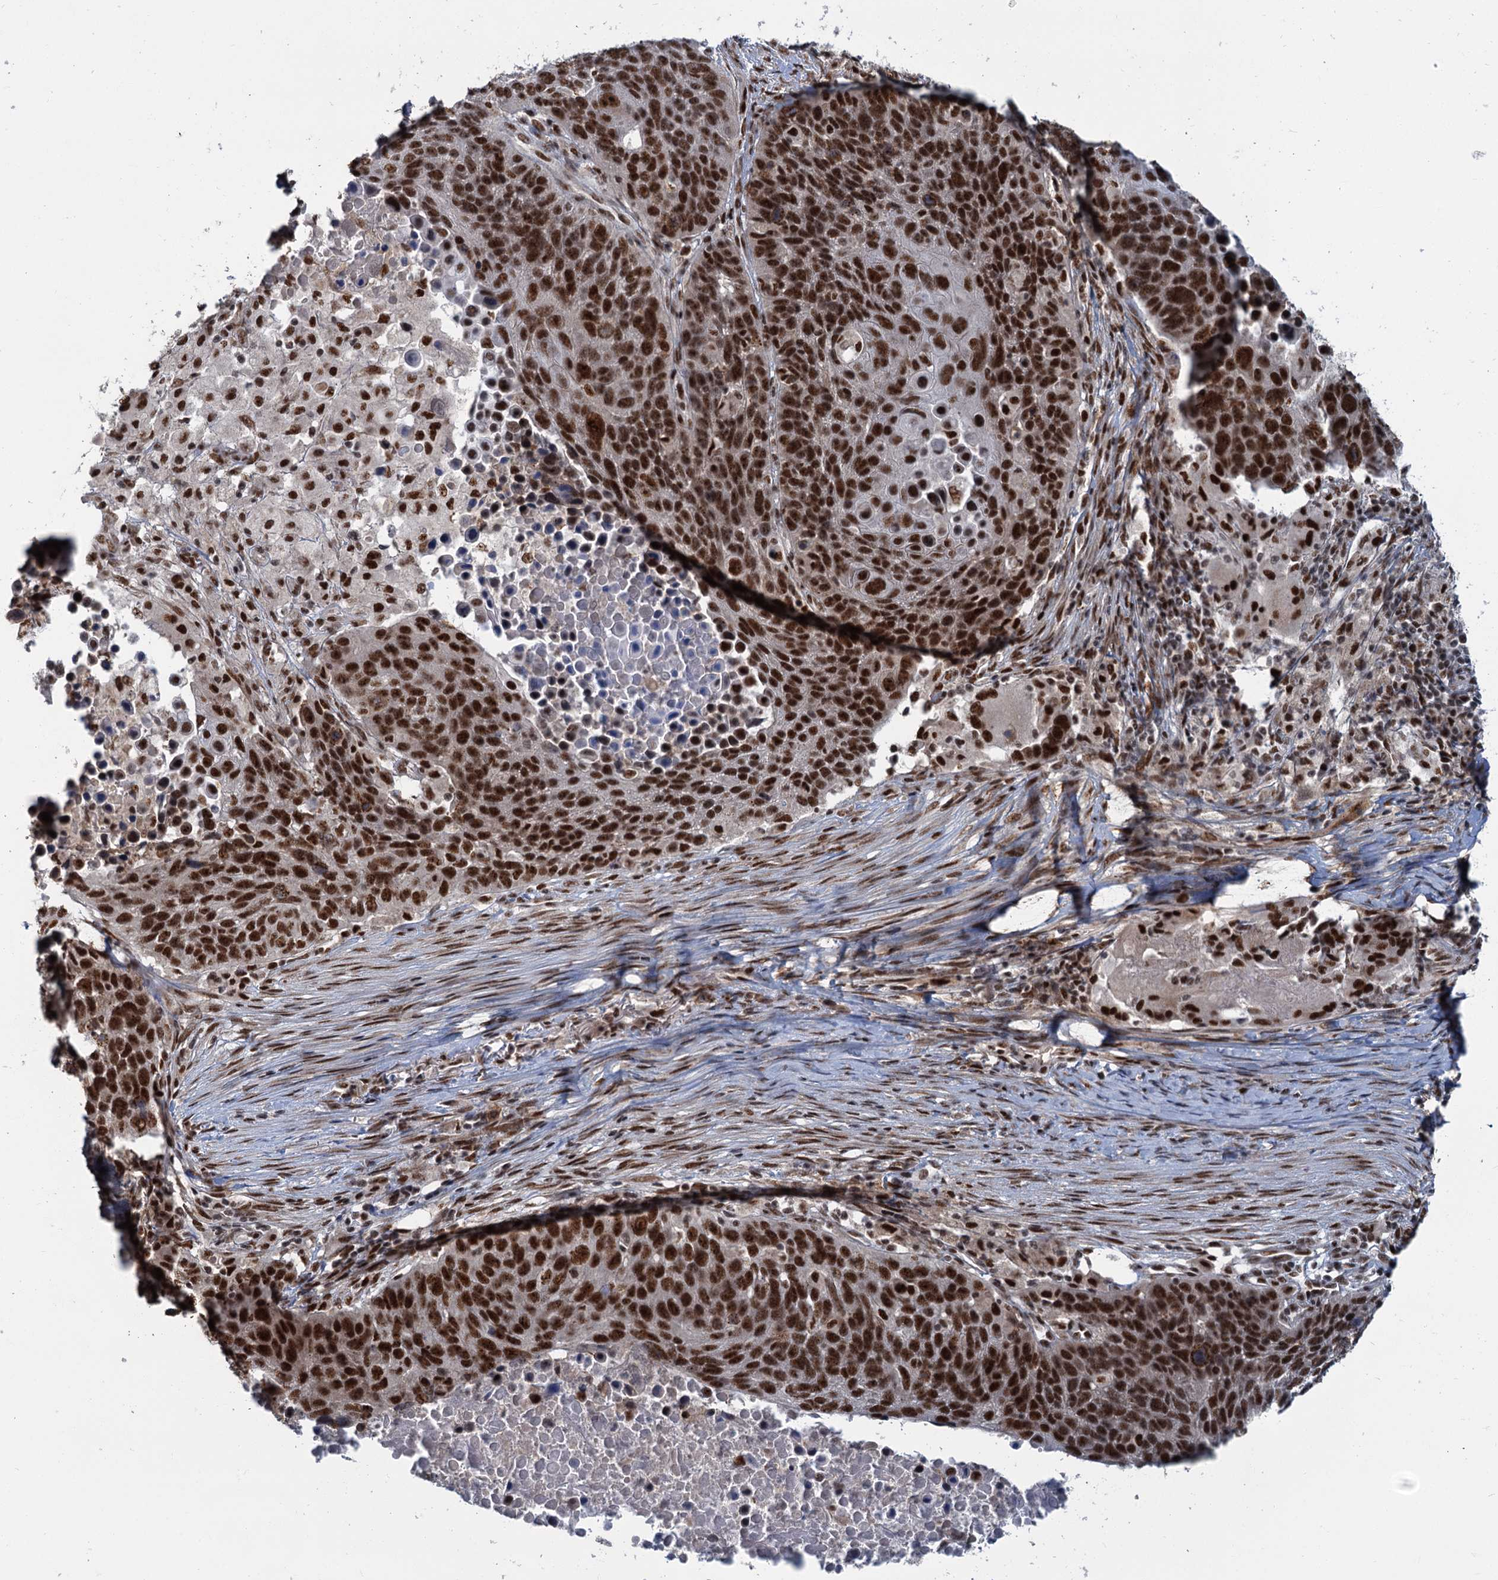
{"staining": {"intensity": "strong", "quantity": ">75%", "location": "nuclear"}, "tissue": "lung cancer", "cell_type": "Tumor cells", "image_type": "cancer", "snomed": [{"axis": "morphology", "description": "Normal tissue, NOS"}, {"axis": "morphology", "description": "Squamous cell carcinoma, NOS"}, {"axis": "topography", "description": "Lymph node"}, {"axis": "topography", "description": "Lung"}], "caption": "Protein positivity by immunohistochemistry shows strong nuclear positivity in about >75% of tumor cells in lung cancer.", "gene": "WBP4", "patient": {"sex": "male", "age": 66}}